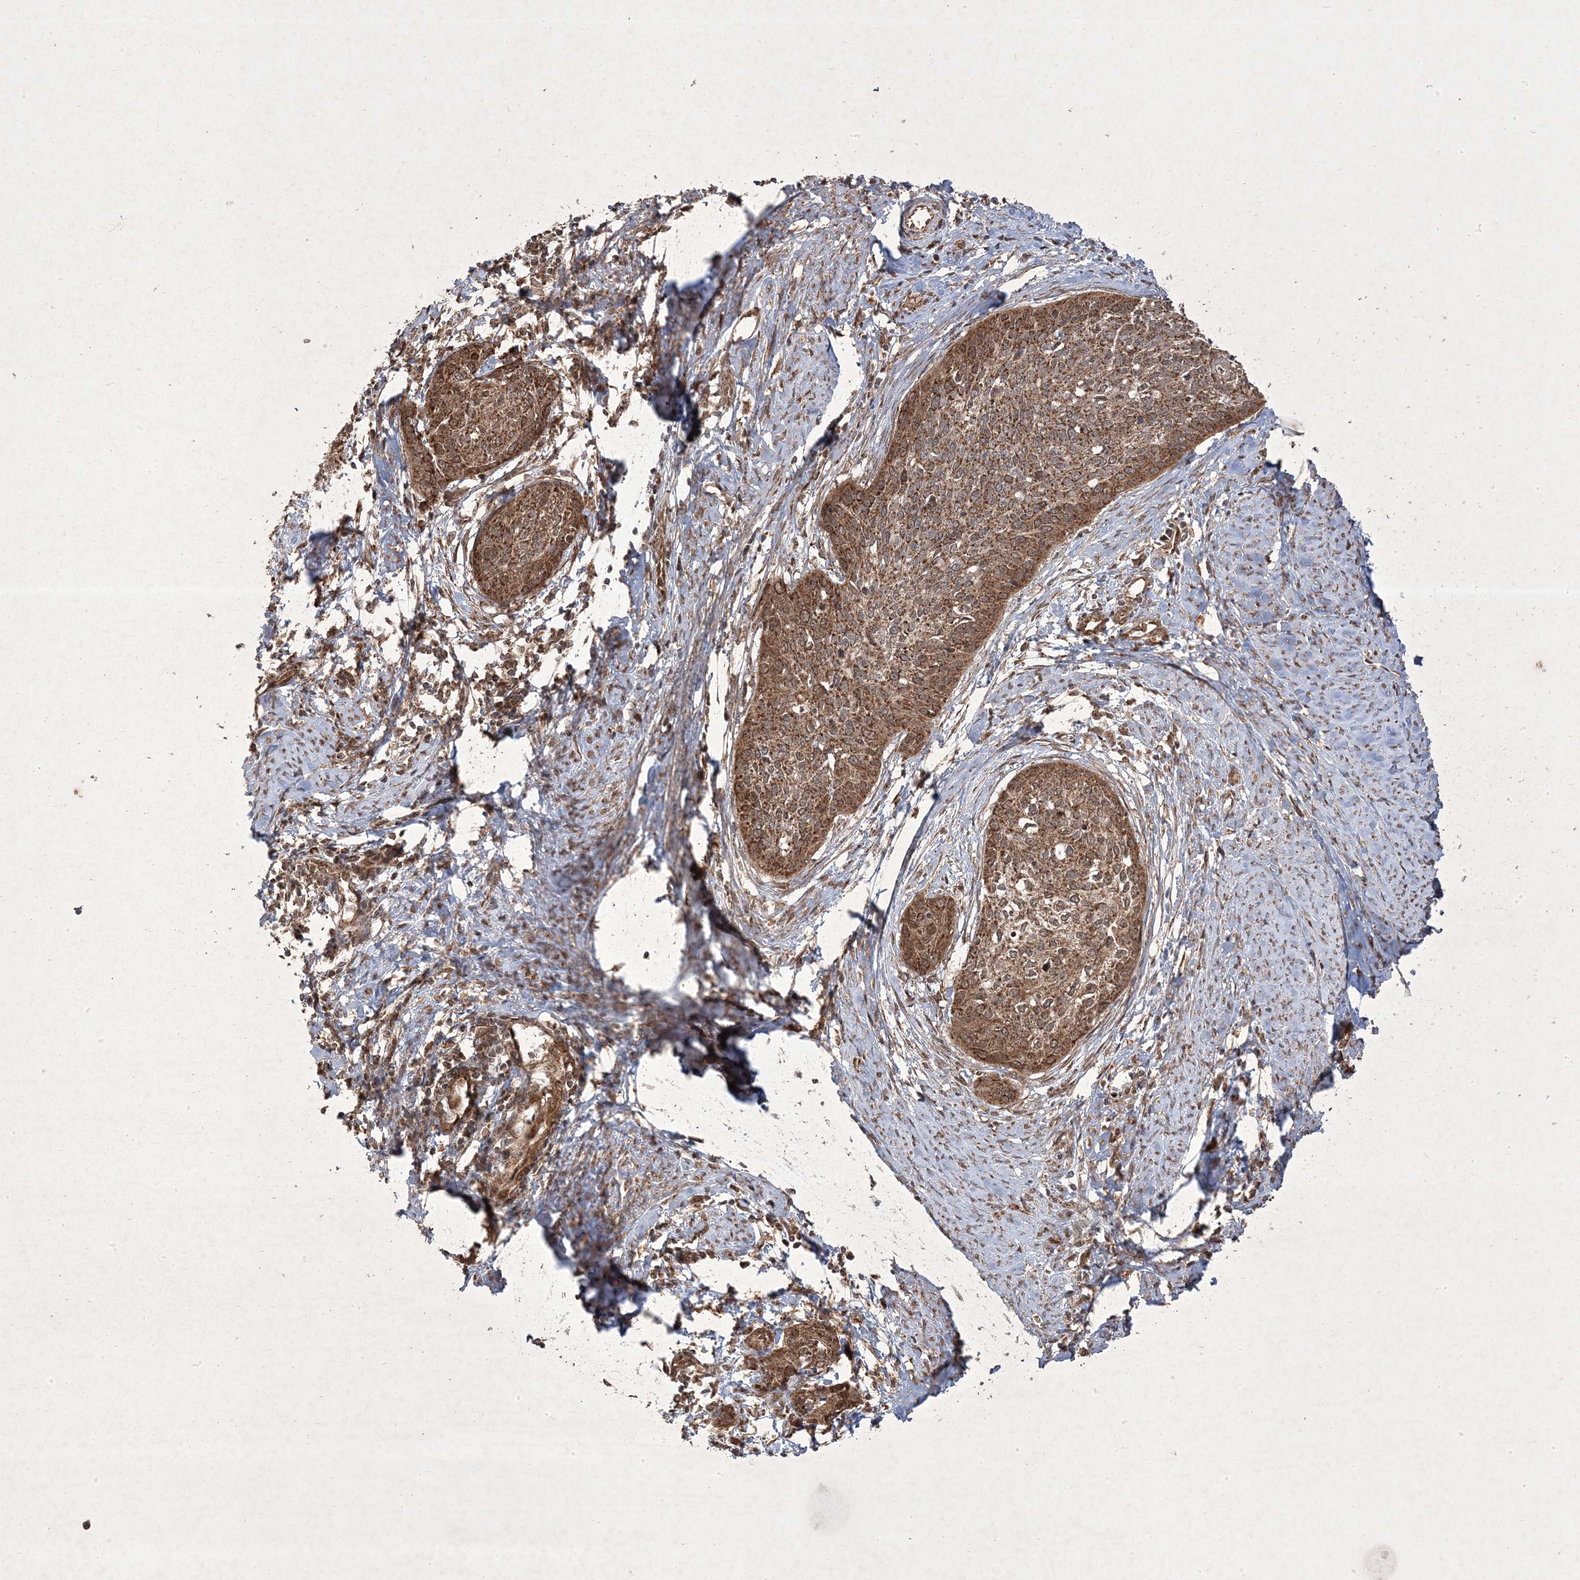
{"staining": {"intensity": "moderate", "quantity": ">75%", "location": "cytoplasmic/membranous,nuclear"}, "tissue": "cervical cancer", "cell_type": "Tumor cells", "image_type": "cancer", "snomed": [{"axis": "morphology", "description": "Squamous cell carcinoma, NOS"}, {"axis": "topography", "description": "Cervix"}], "caption": "This is a micrograph of IHC staining of cervical cancer (squamous cell carcinoma), which shows moderate staining in the cytoplasmic/membranous and nuclear of tumor cells.", "gene": "PLEKHM2", "patient": {"sex": "female", "age": 37}}